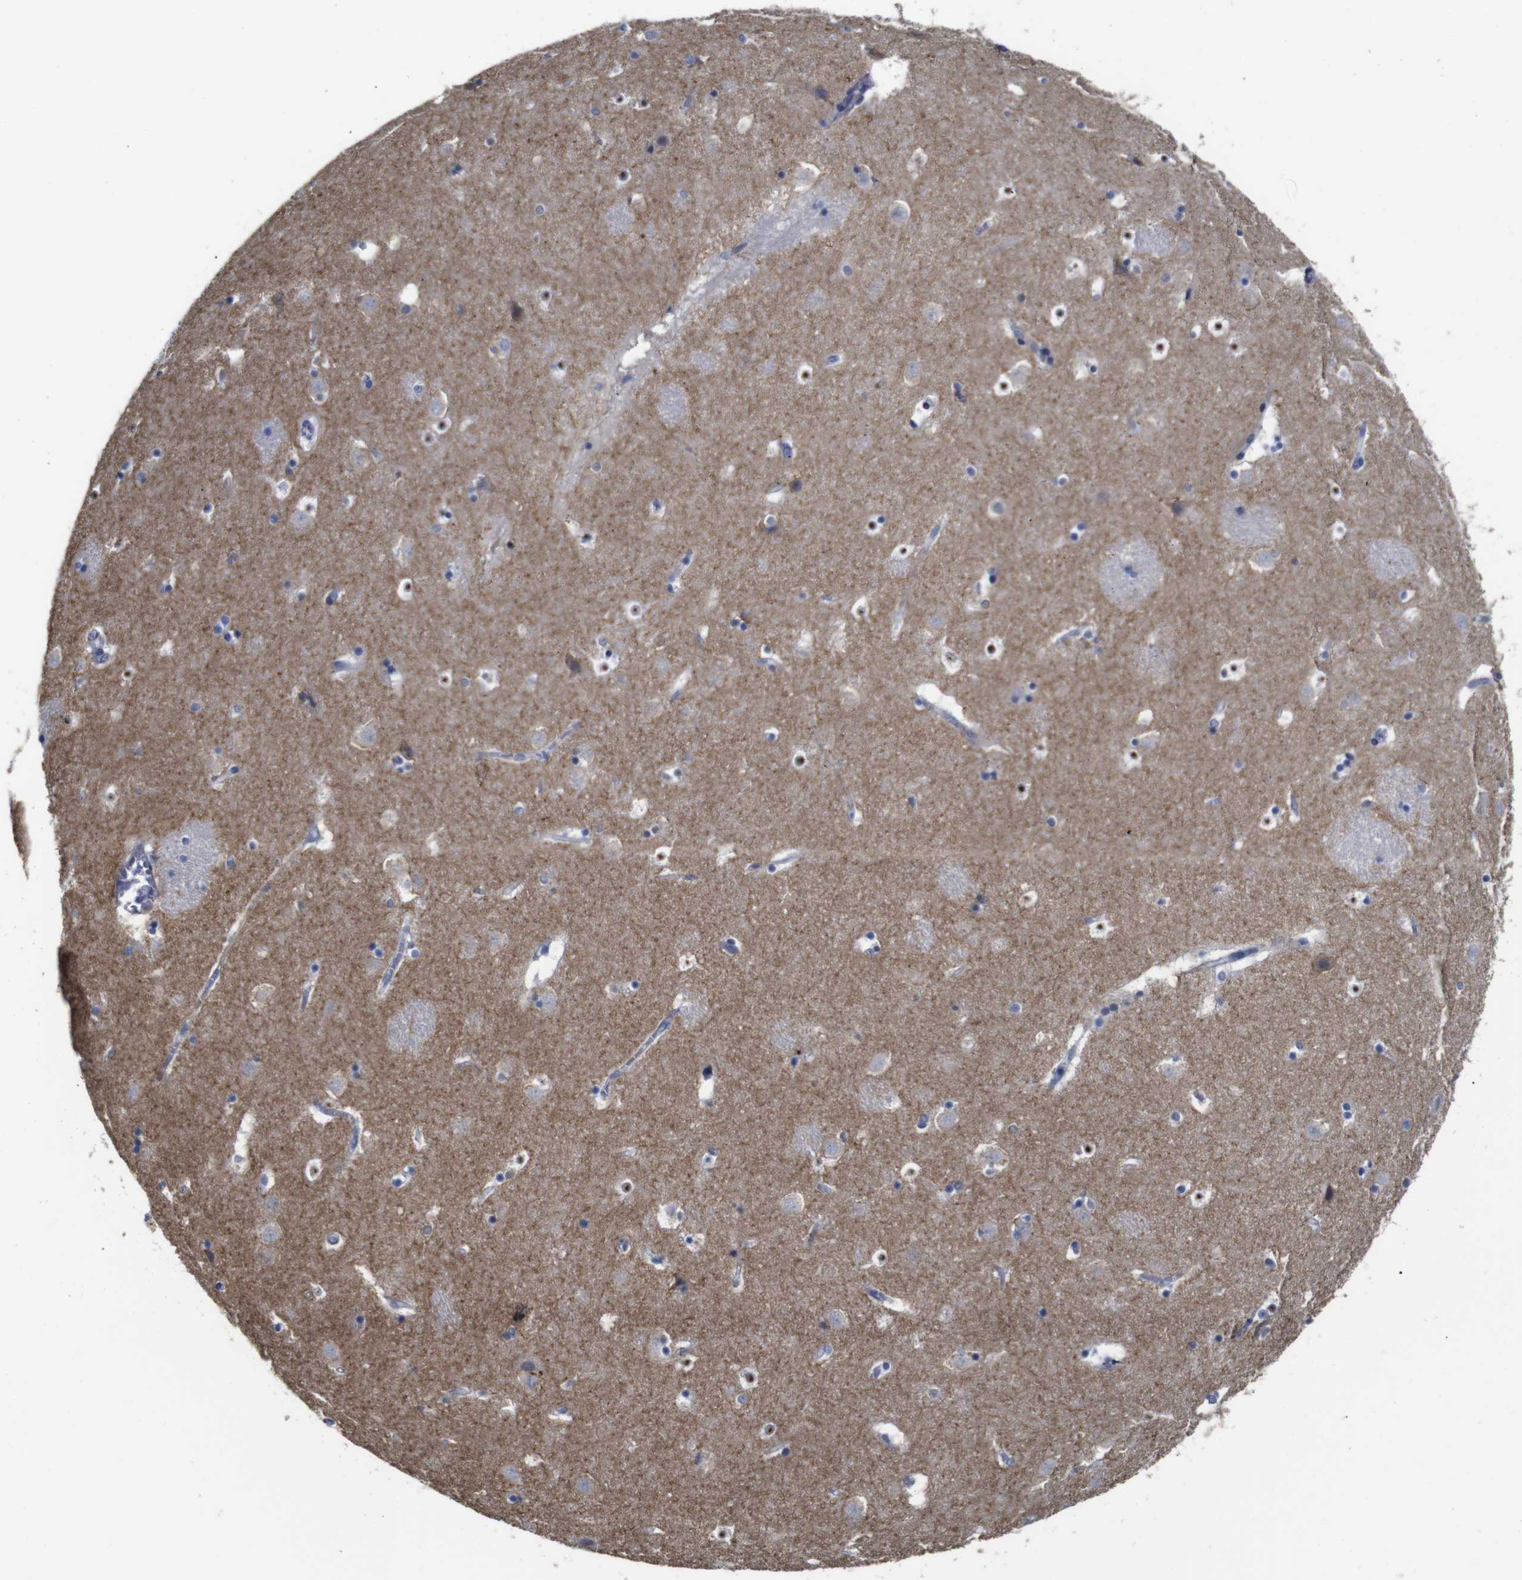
{"staining": {"intensity": "moderate", "quantity": "<25%", "location": "nuclear"}, "tissue": "caudate", "cell_type": "Glial cells", "image_type": "normal", "snomed": [{"axis": "morphology", "description": "Normal tissue, NOS"}, {"axis": "topography", "description": "Lateral ventricle wall"}], "caption": "A high-resolution image shows IHC staining of benign caudate, which demonstrates moderate nuclear positivity in about <25% of glial cells. (DAB (3,3'-diaminobenzidine) = brown stain, brightfield microscopy at high magnification).", "gene": "TCEAL9", "patient": {"sex": "male", "age": 45}}